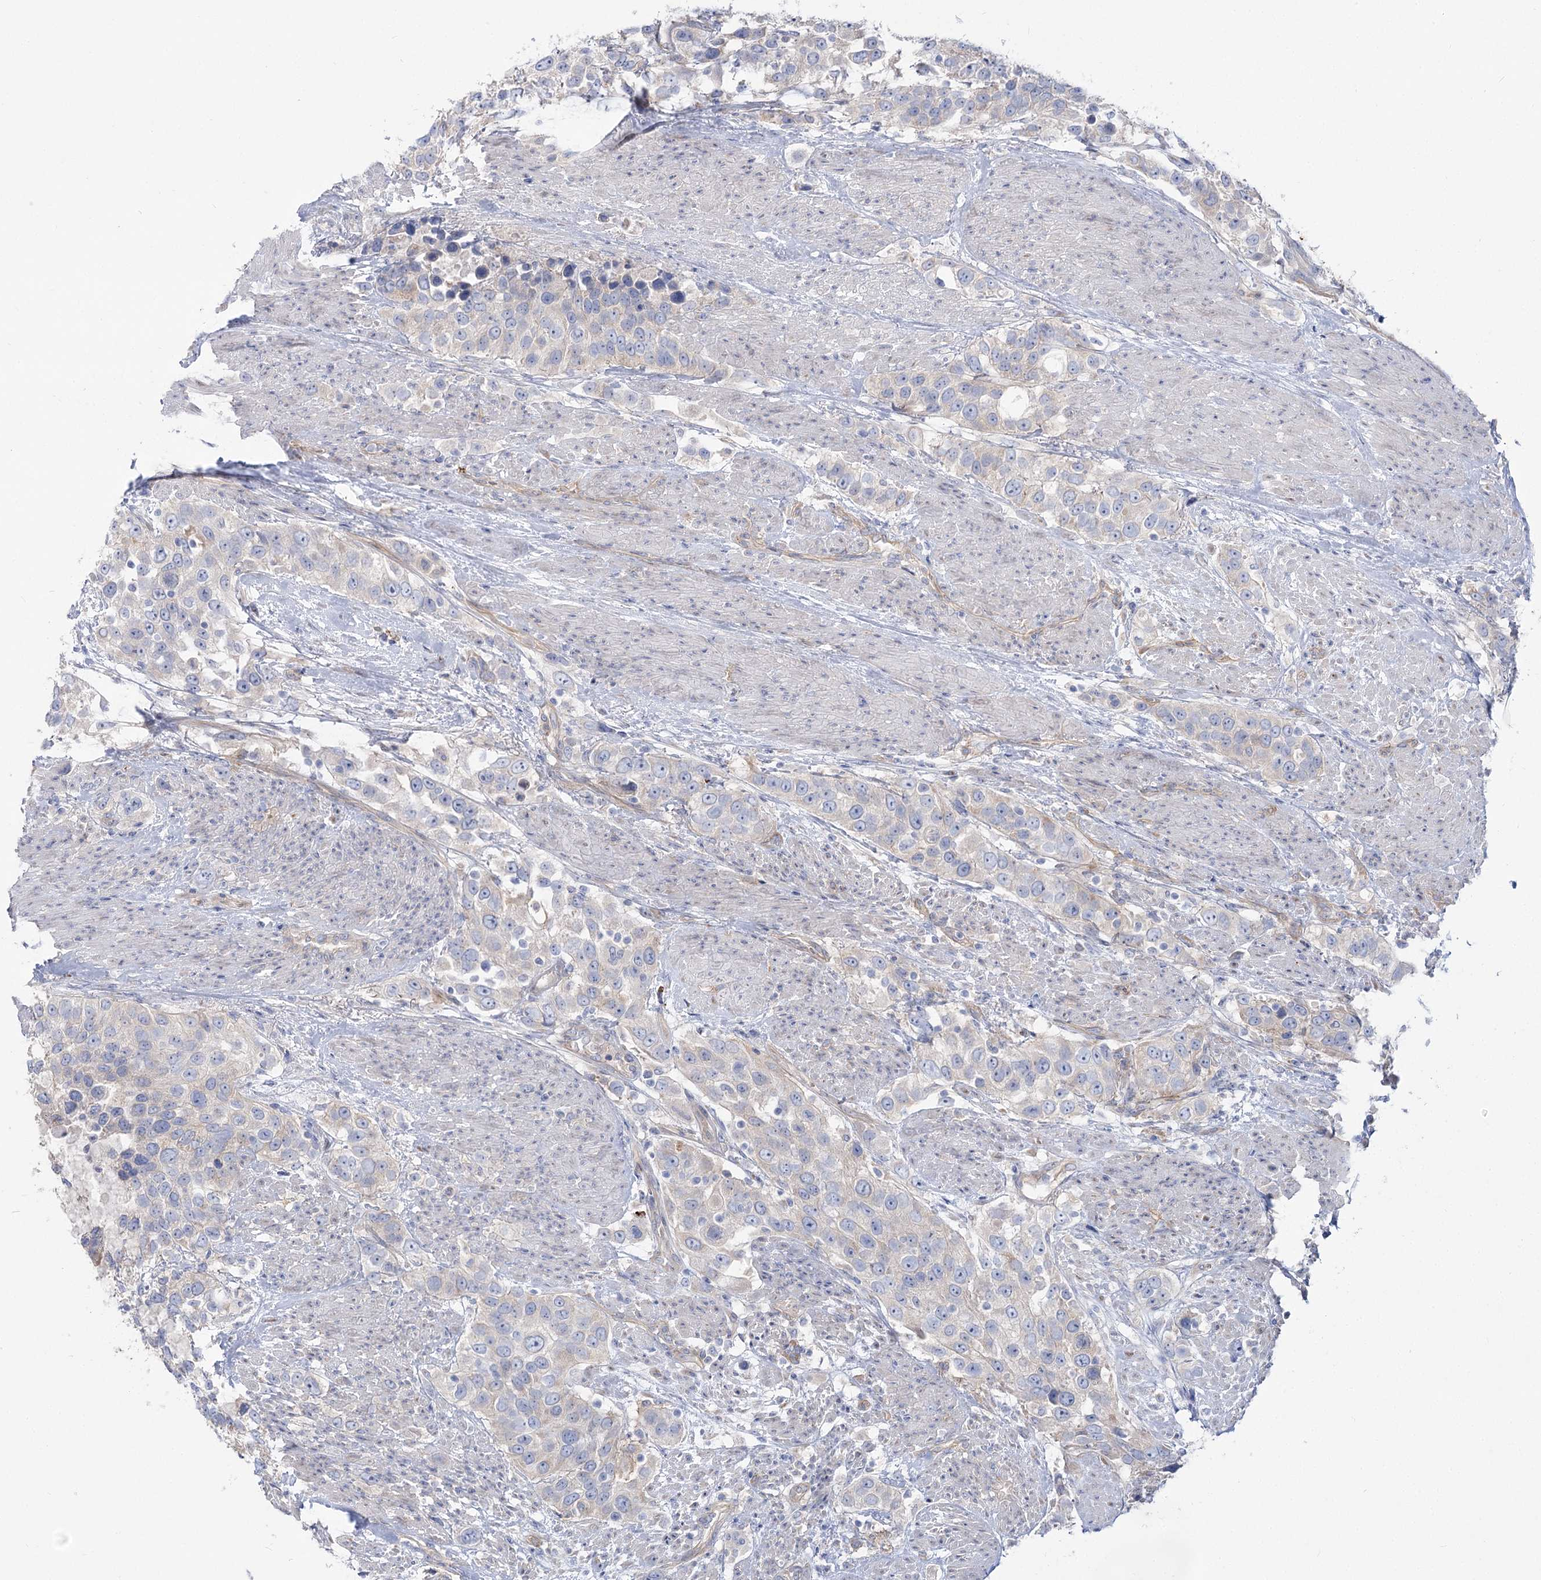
{"staining": {"intensity": "negative", "quantity": "none", "location": "none"}, "tissue": "urothelial cancer", "cell_type": "Tumor cells", "image_type": "cancer", "snomed": [{"axis": "morphology", "description": "Urothelial carcinoma, High grade"}, {"axis": "topography", "description": "Urinary bladder"}], "caption": "Tumor cells are negative for brown protein staining in urothelial cancer.", "gene": "SUOX", "patient": {"sex": "female", "age": 80}}